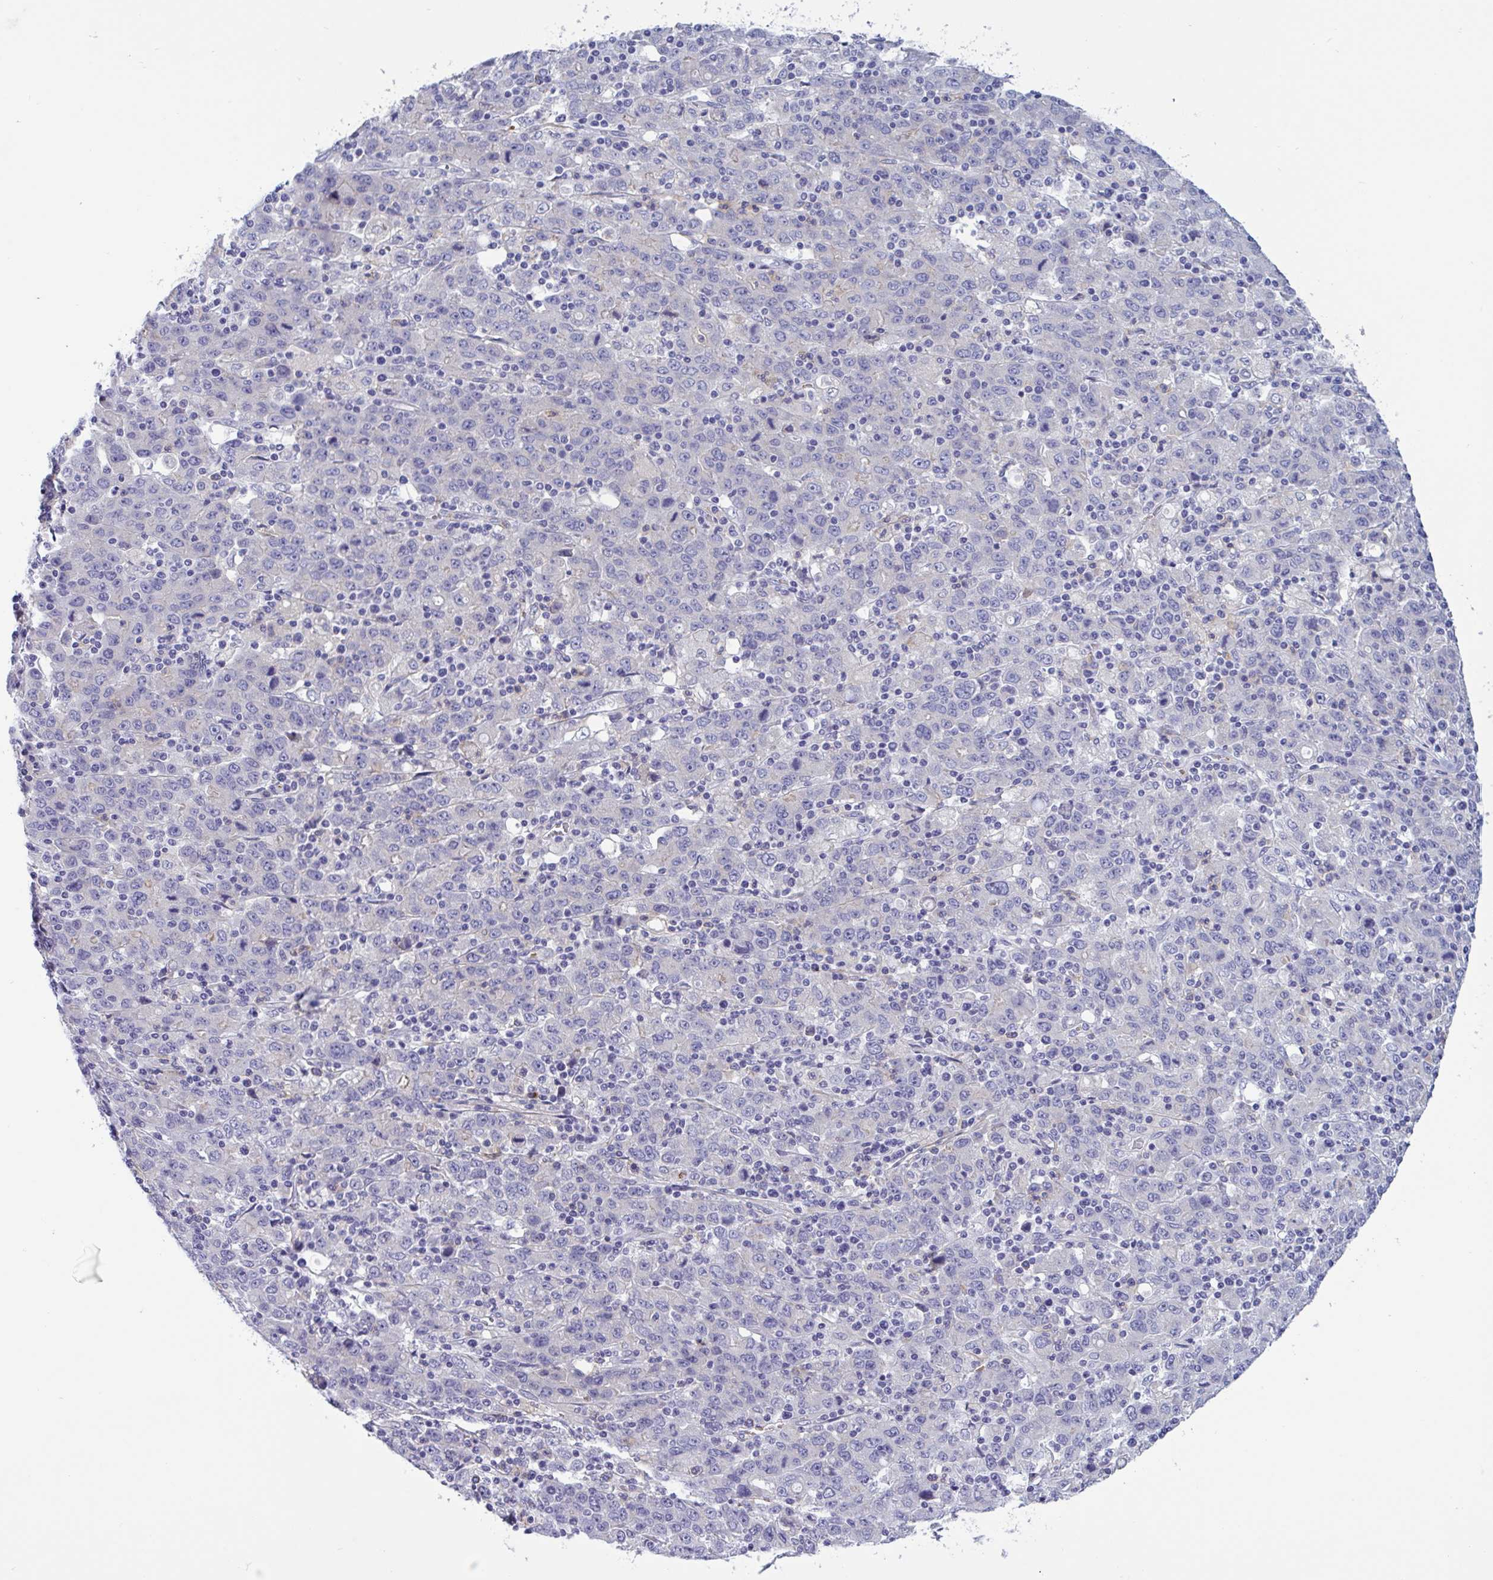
{"staining": {"intensity": "negative", "quantity": "none", "location": "none"}, "tissue": "stomach cancer", "cell_type": "Tumor cells", "image_type": "cancer", "snomed": [{"axis": "morphology", "description": "Adenocarcinoma, NOS"}, {"axis": "topography", "description": "Stomach, upper"}], "caption": "Immunohistochemical staining of human stomach cancer (adenocarcinoma) exhibits no significant positivity in tumor cells.", "gene": "OXLD1", "patient": {"sex": "male", "age": 69}}